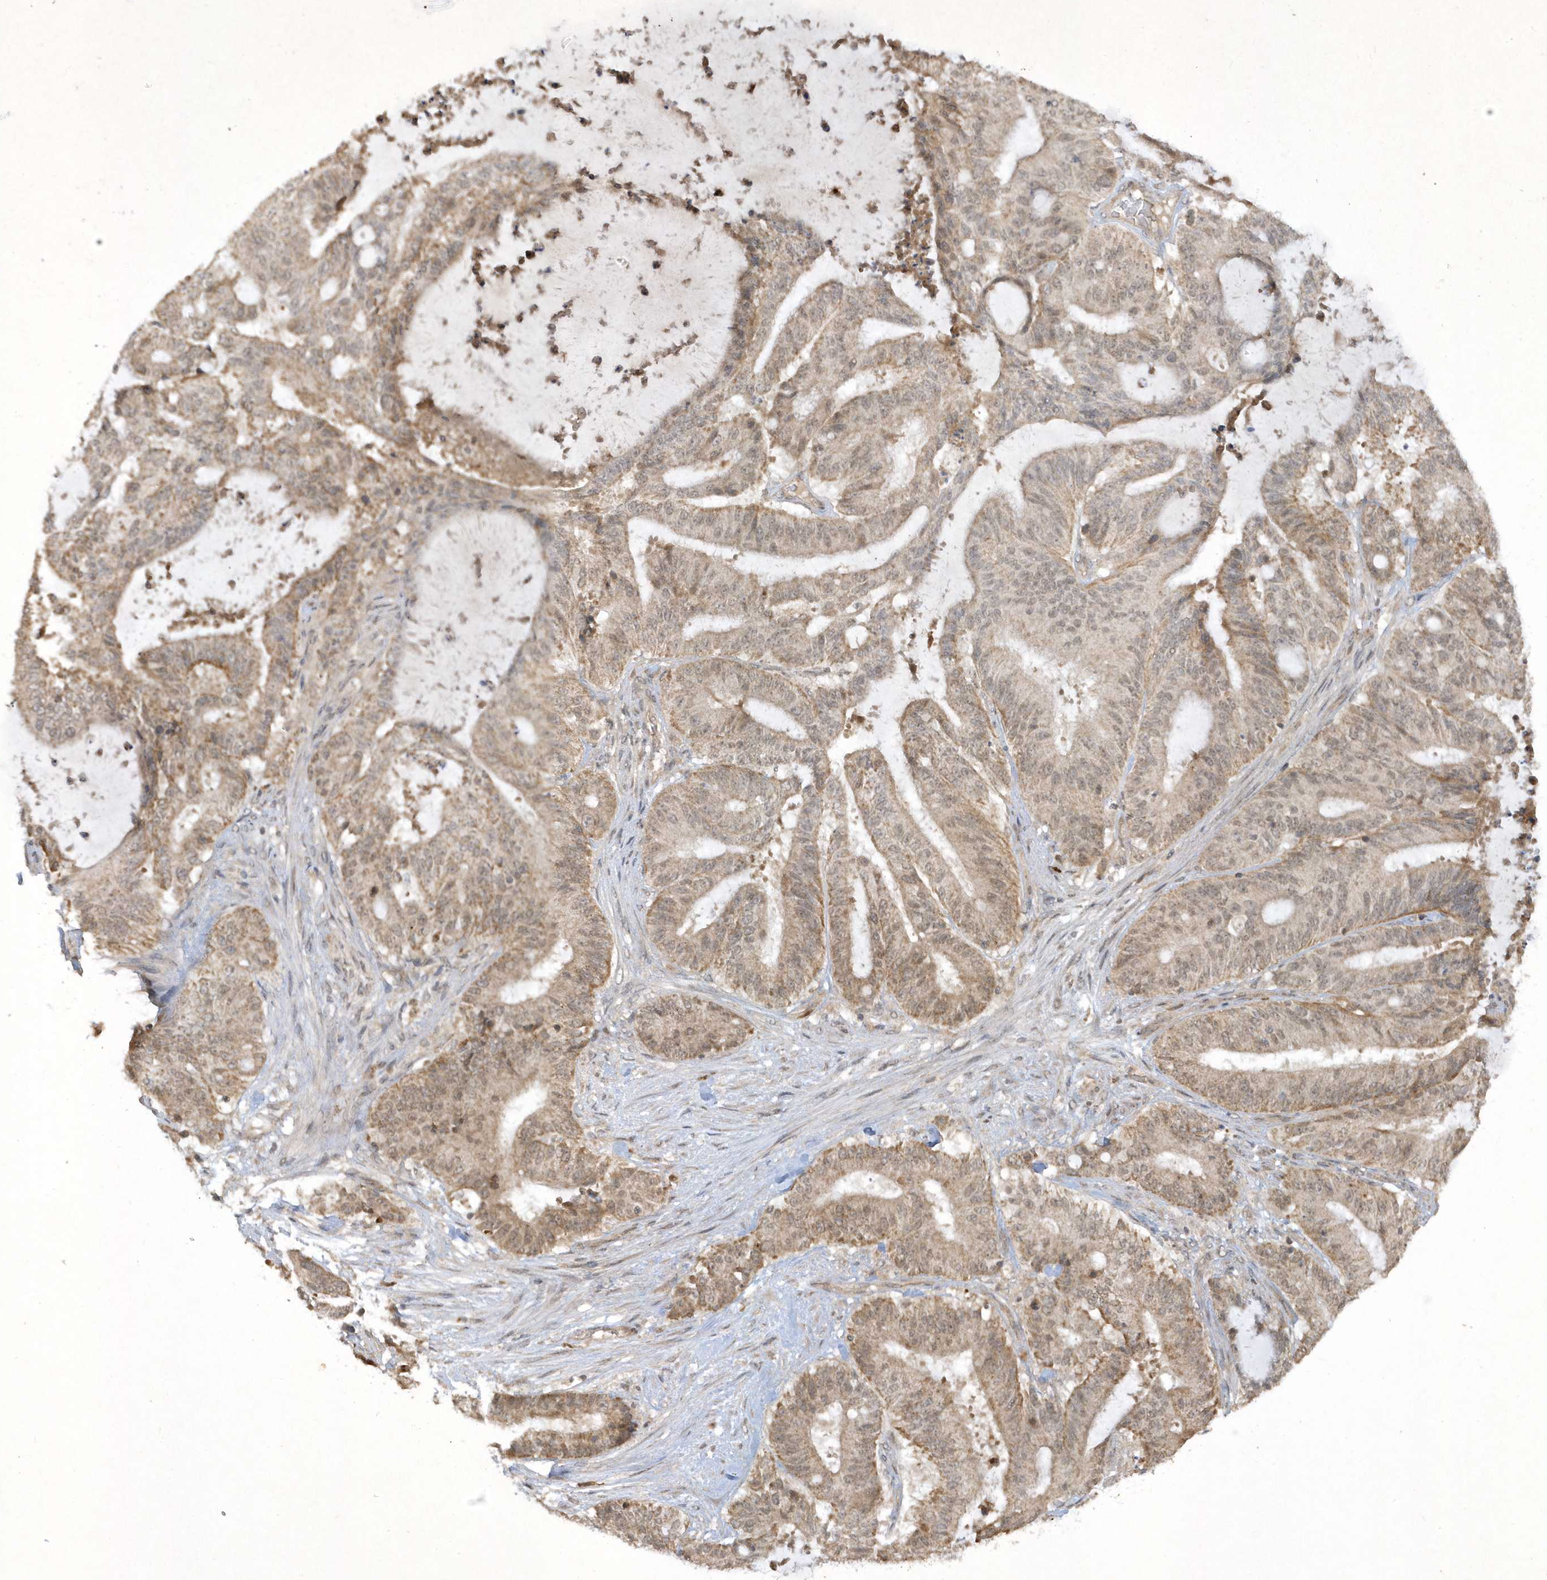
{"staining": {"intensity": "weak", "quantity": "25%-75%", "location": "cytoplasmic/membranous"}, "tissue": "liver cancer", "cell_type": "Tumor cells", "image_type": "cancer", "snomed": [{"axis": "morphology", "description": "Normal tissue, NOS"}, {"axis": "morphology", "description": "Cholangiocarcinoma"}, {"axis": "topography", "description": "Liver"}, {"axis": "topography", "description": "Peripheral nerve tissue"}], "caption": "Liver cancer stained with a protein marker shows weak staining in tumor cells.", "gene": "ZNF213", "patient": {"sex": "female", "age": 73}}